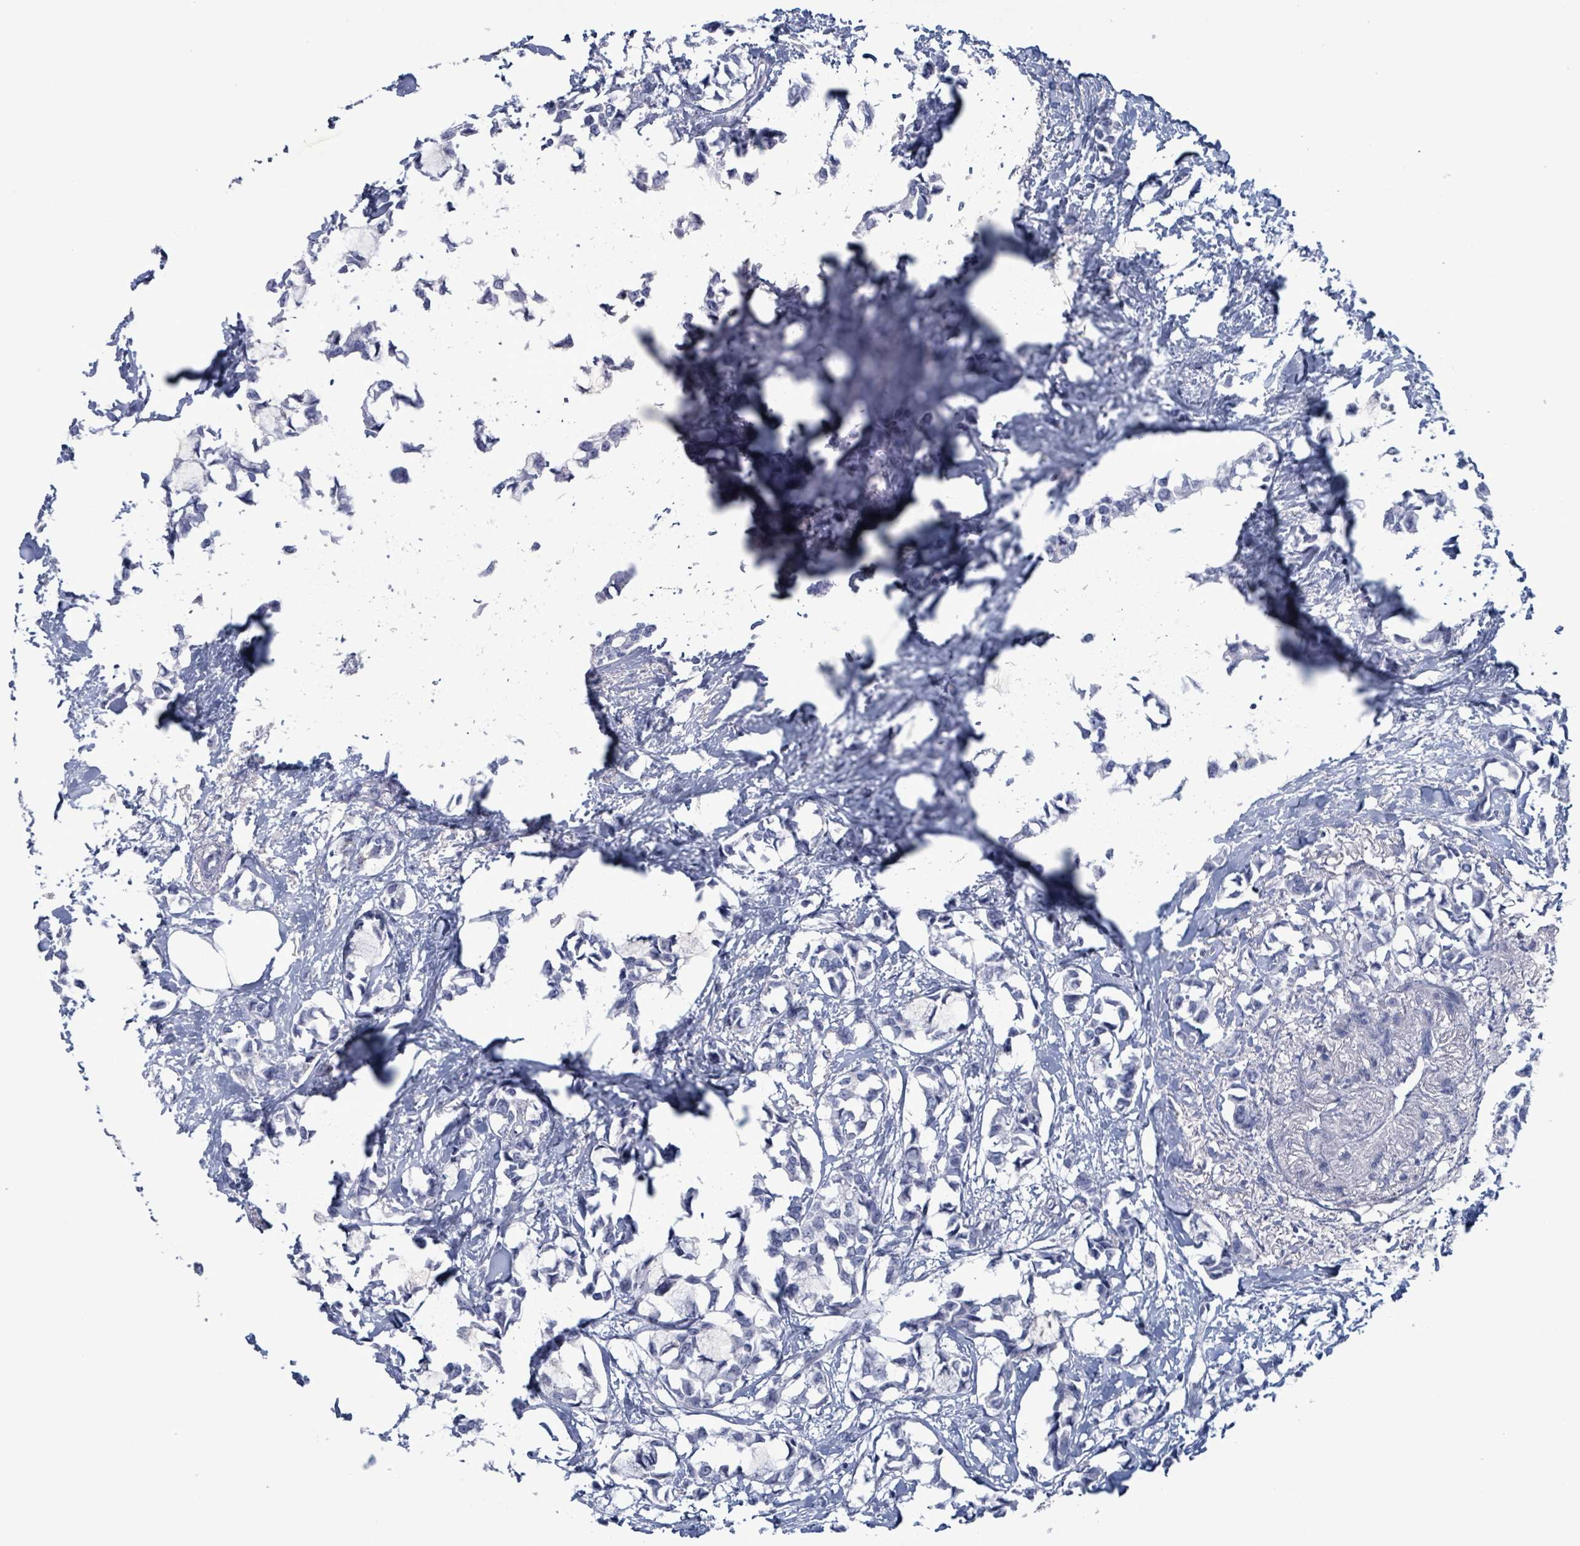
{"staining": {"intensity": "negative", "quantity": "none", "location": "none"}, "tissue": "breast cancer", "cell_type": "Tumor cells", "image_type": "cancer", "snomed": [{"axis": "morphology", "description": "Duct carcinoma"}, {"axis": "topography", "description": "Breast"}], "caption": "Tumor cells show no significant protein expression in breast invasive ductal carcinoma.", "gene": "ZNF771", "patient": {"sex": "female", "age": 73}}